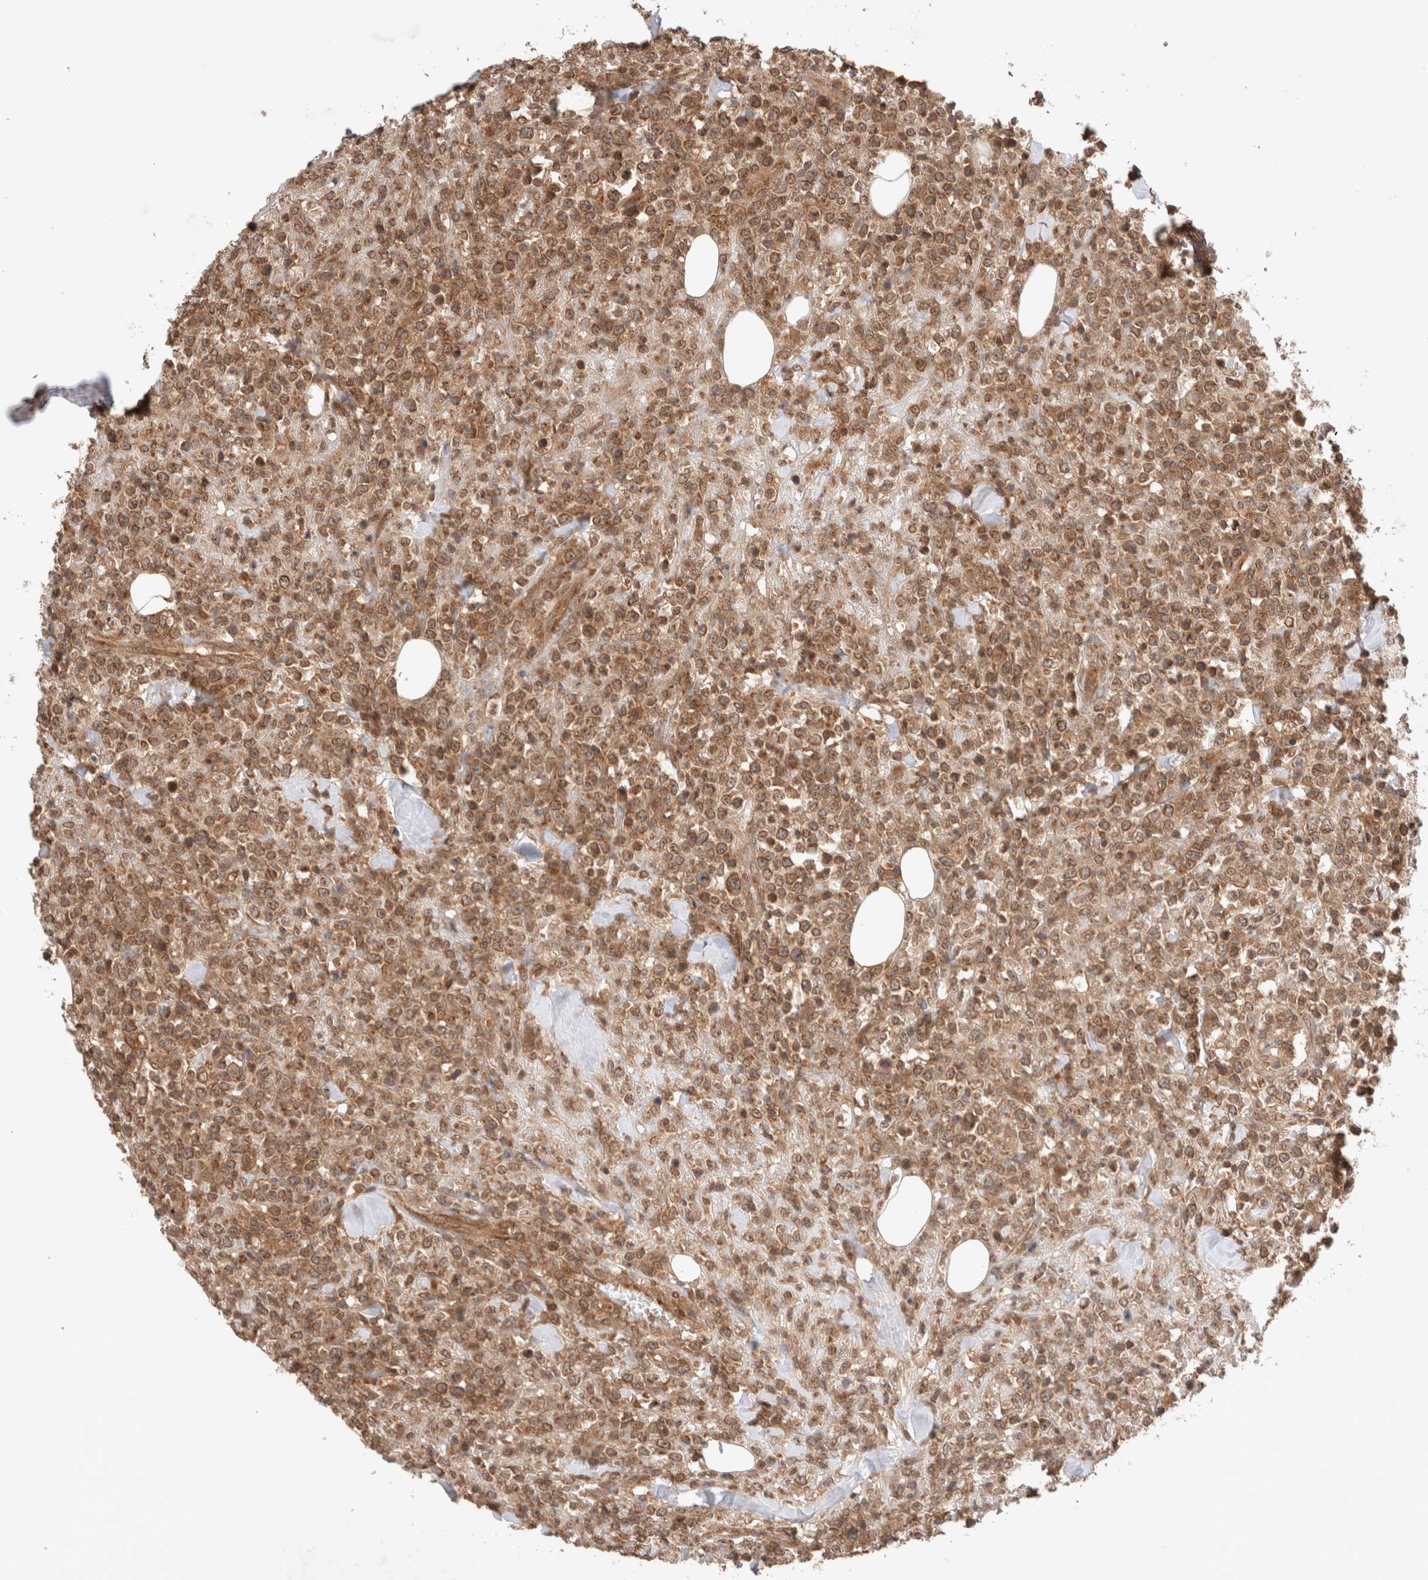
{"staining": {"intensity": "moderate", "quantity": ">75%", "location": "cytoplasmic/membranous,nuclear"}, "tissue": "lymphoma", "cell_type": "Tumor cells", "image_type": "cancer", "snomed": [{"axis": "morphology", "description": "Malignant lymphoma, non-Hodgkin's type, High grade"}, {"axis": "topography", "description": "Colon"}], "caption": "The photomicrograph demonstrates immunohistochemical staining of lymphoma. There is moderate cytoplasmic/membranous and nuclear staining is identified in approximately >75% of tumor cells.", "gene": "SIKE1", "patient": {"sex": "female", "age": 53}}